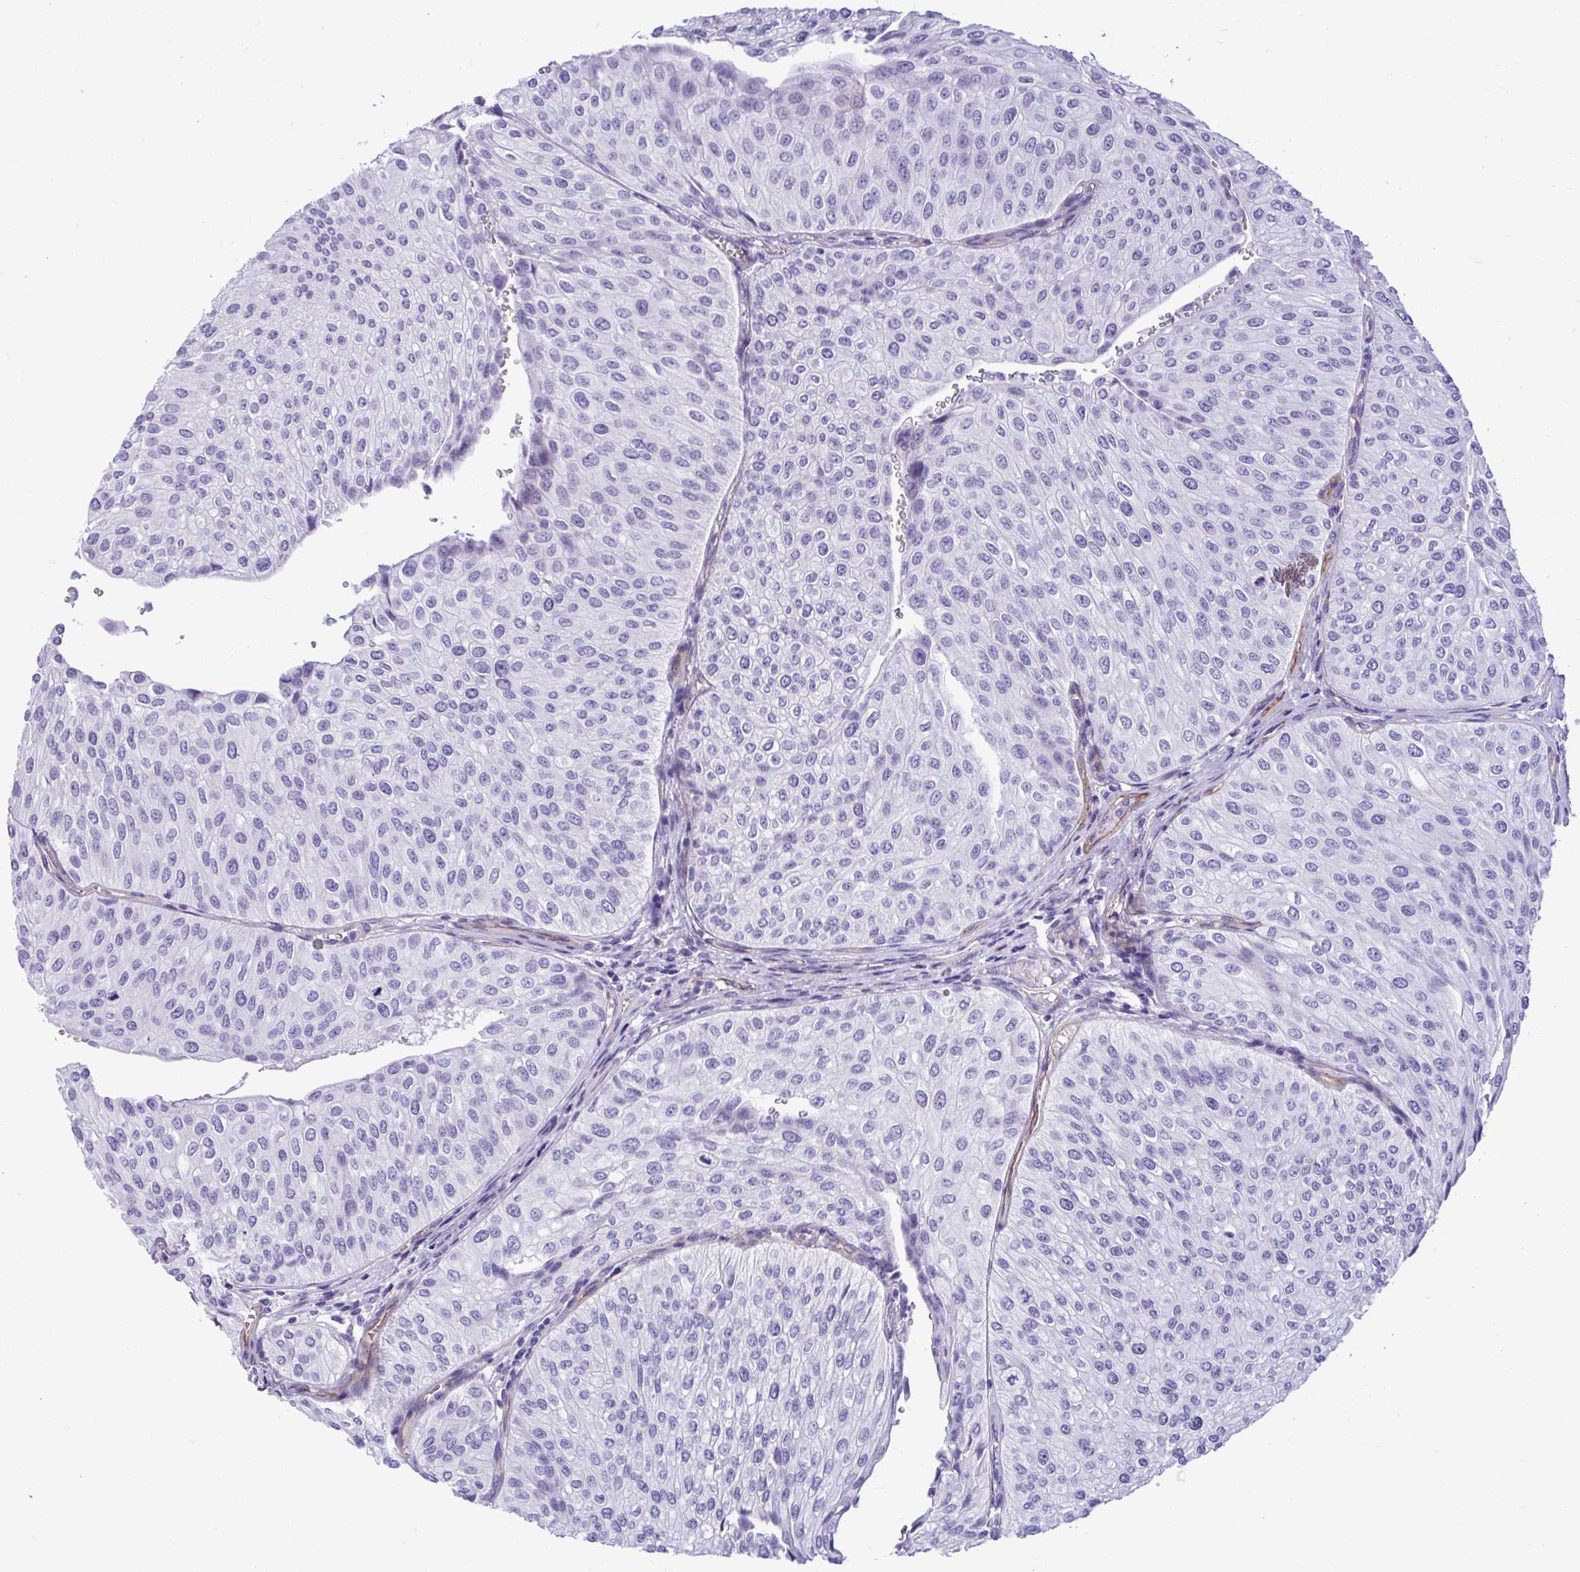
{"staining": {"intensity": "negative", "quantity": "none", "location": "none"}, "tissue": "urothelial cancer", "cell_type": "Tumor cells", "image_type": "cancer", "snomed": [{"axis": "morphology", "description": "Urothelial carcinoma, NOS"}, {"axis": "topography", "description": "Urinary bladder"}], "caption": "Immunohistochemistry photomicrograph of urothelial cancer stained for a protein (brown), which displays no positivity in tumor cells.", "gene": "ABCG2", "patient": {"sex": "male", "age": 67}}